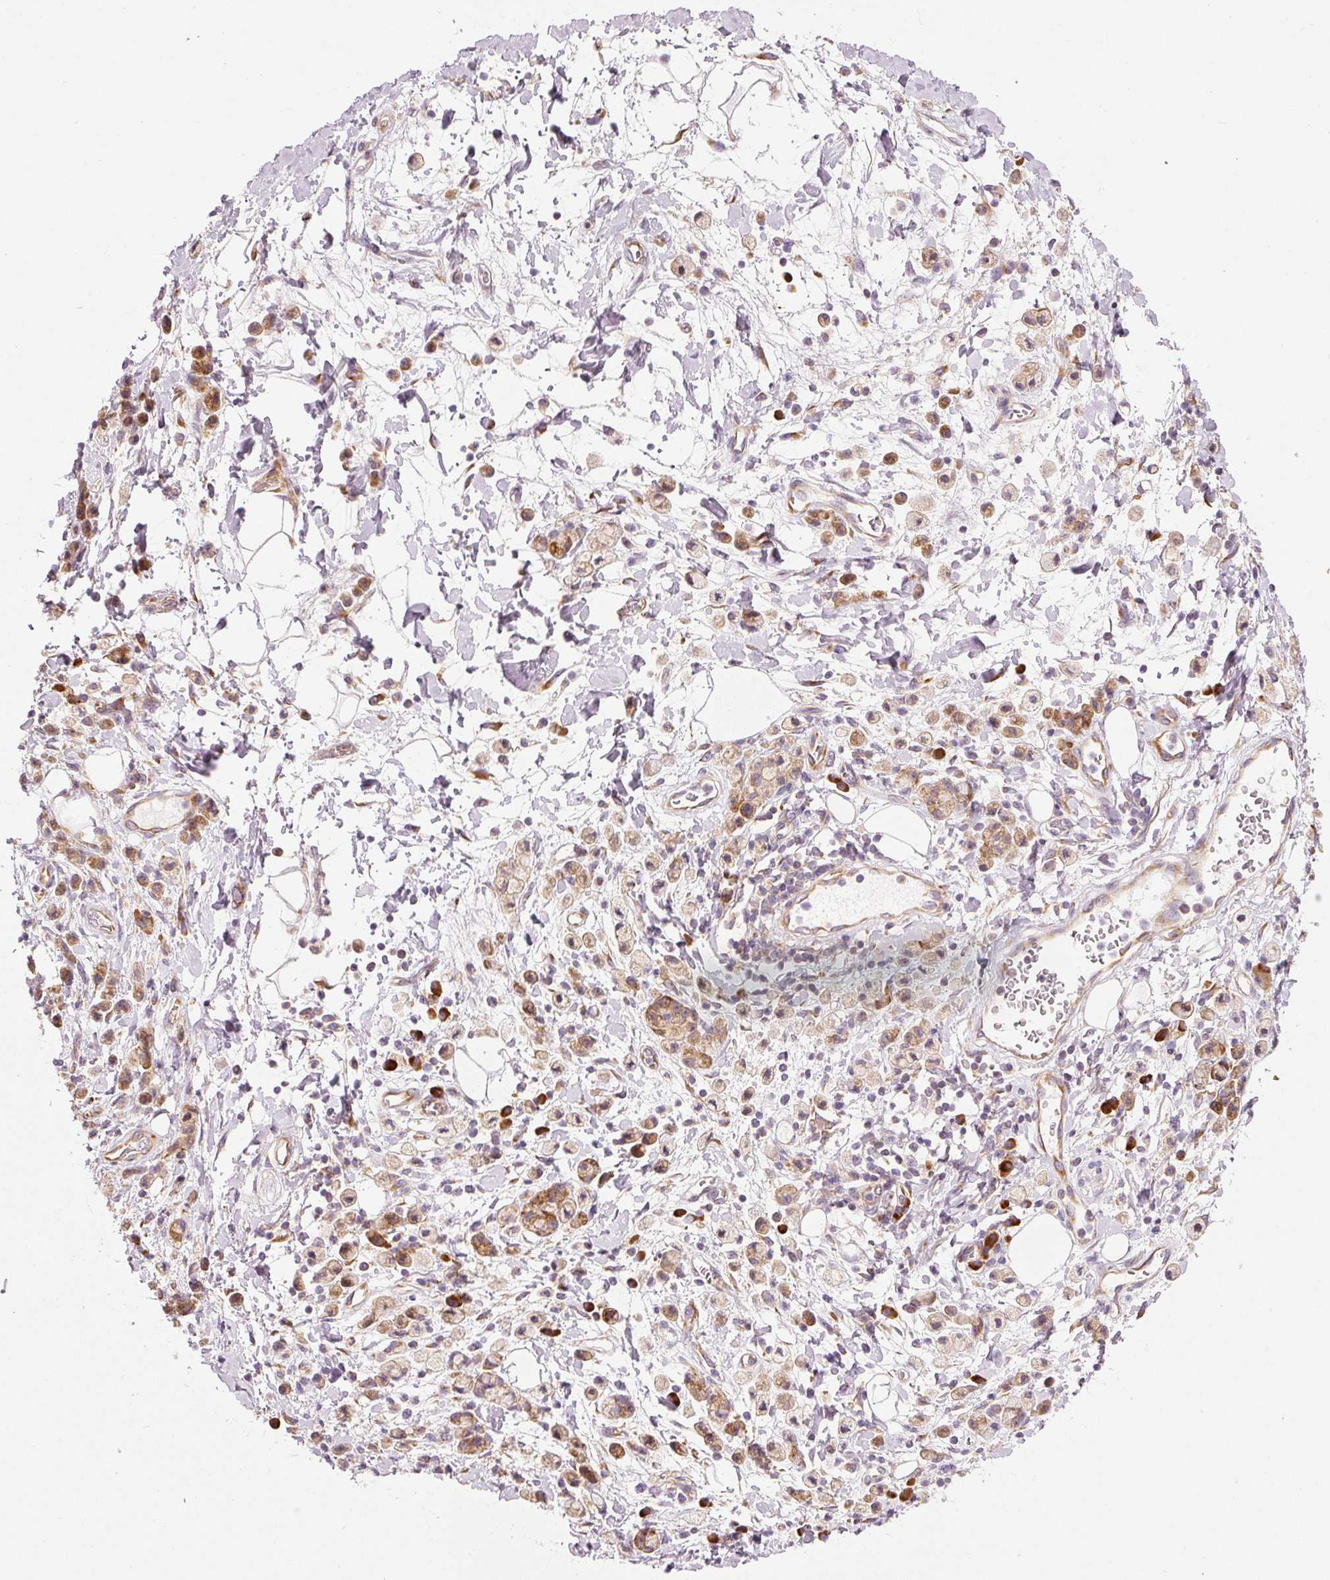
{"staining": {"intensity": "moderate", "quantity": ">75%", "location": "cytoplasmic/membranous"}, "tissue": "stomach cancer", "cell_type": "Tumor cells", "image_type": "cancer", "snomed": [{"axis": "morphology", "description": "Adenocarcinoma, NOS"}, {"axis": "topography", "description": "Stomach"}], "caption": "DAB (3,3'-diaminobenzidine) immunohistochemical staining of stomach adenocarcinoma shows moderate cytoplasmic/membranous protein expression in approximately >75% of tumor cells.", "gene": "RPL10A", "patient": {"sex": "male", "age": 77}}